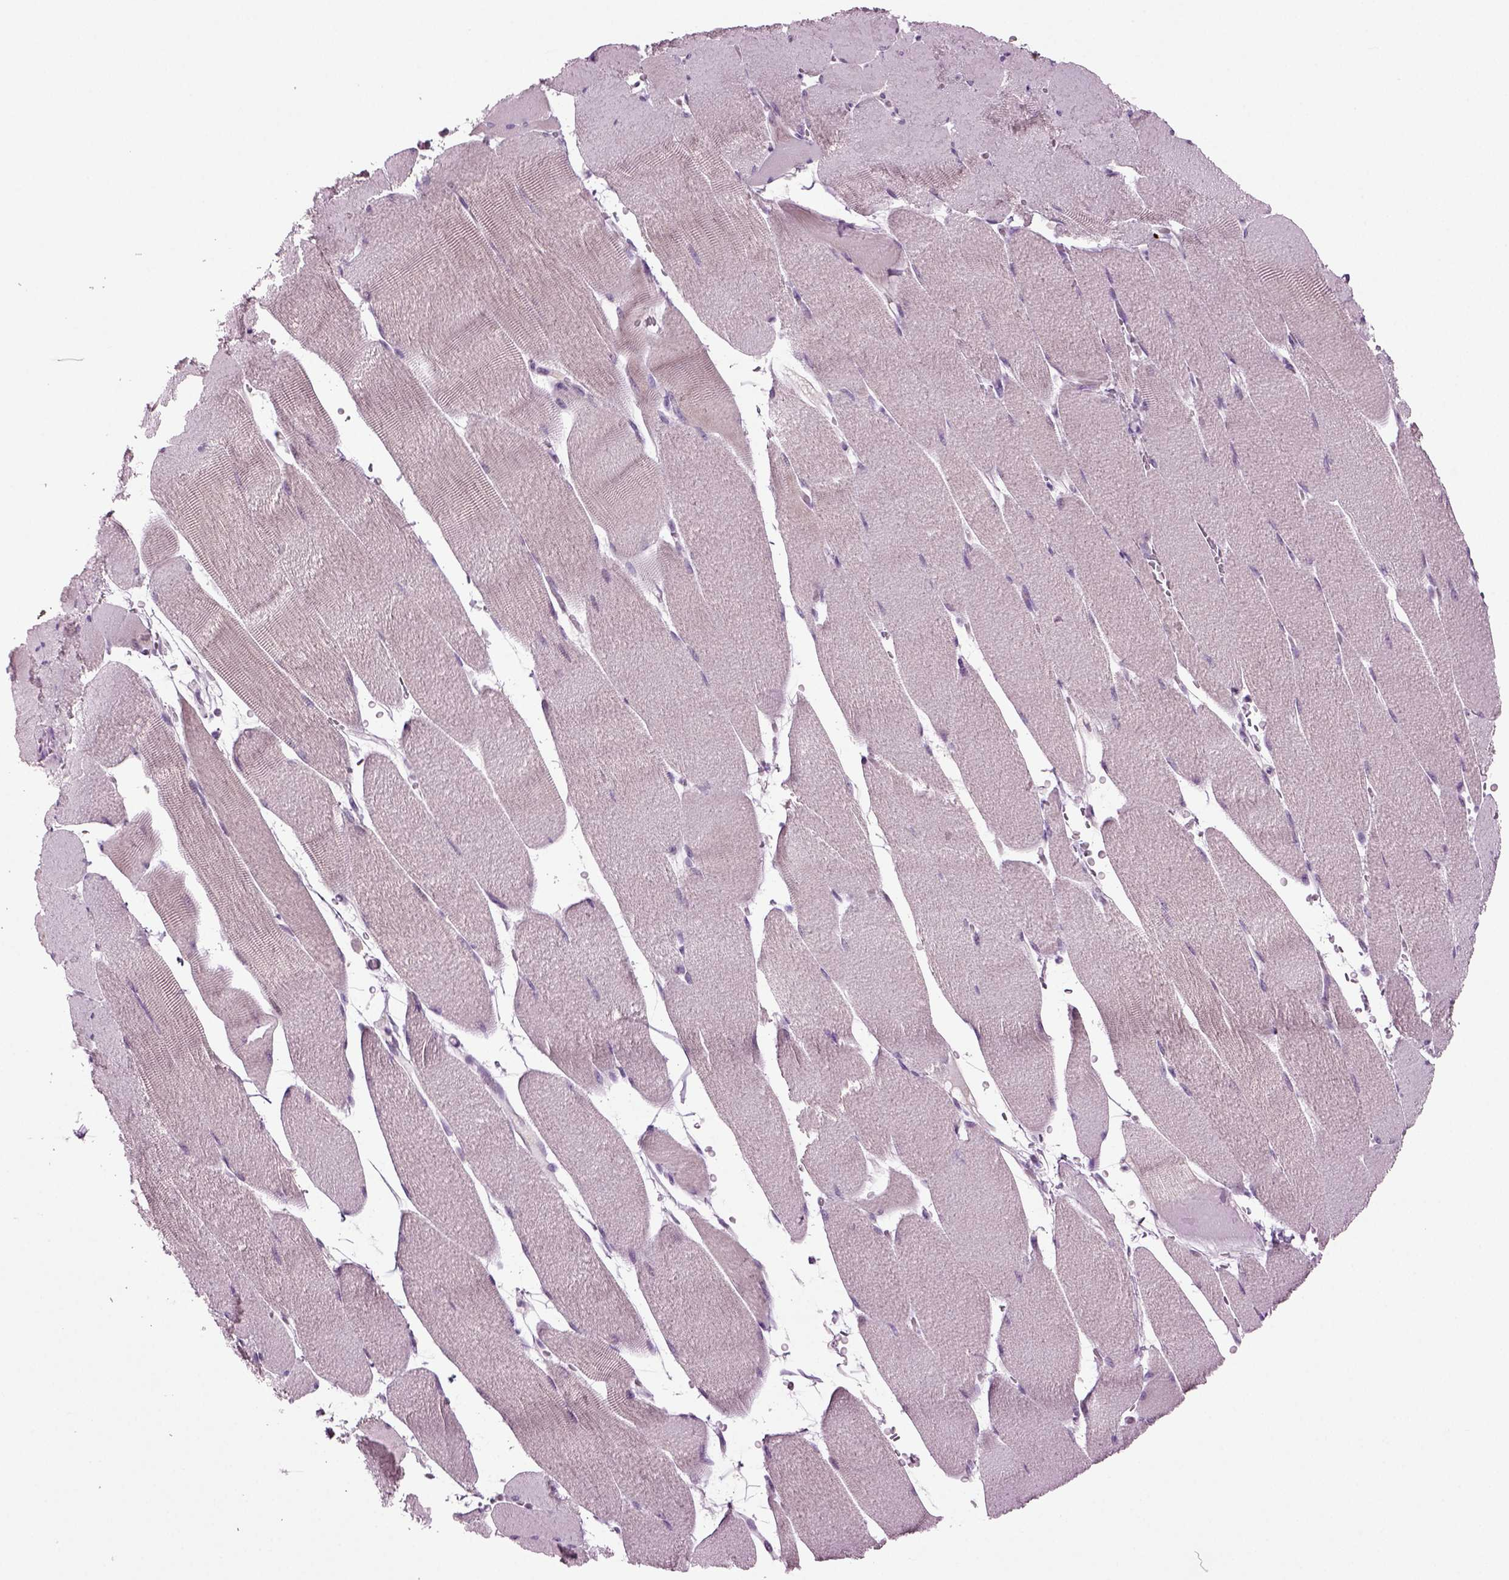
{"staining": {"intensity": "negative", "quantity": "none", "location": "none"}, "tissue": "skeletal muscle", "cell_type": "Myocytes", "image_type": "normal", "snomed": [{"axis": "morphology", "description": "Normal tissue, NOS"}, {"axis": "topography", "description": "Skeletal muscle"}], "caption": "This micrograph is of normal skeletal muscle stained with immunohistochemistry to label a protein in brown with the nuclei are counter-stained blue. There is no staining in myocytes.", "gene": "COL9A2", "patient": {"sex": "male", "age": 56}}